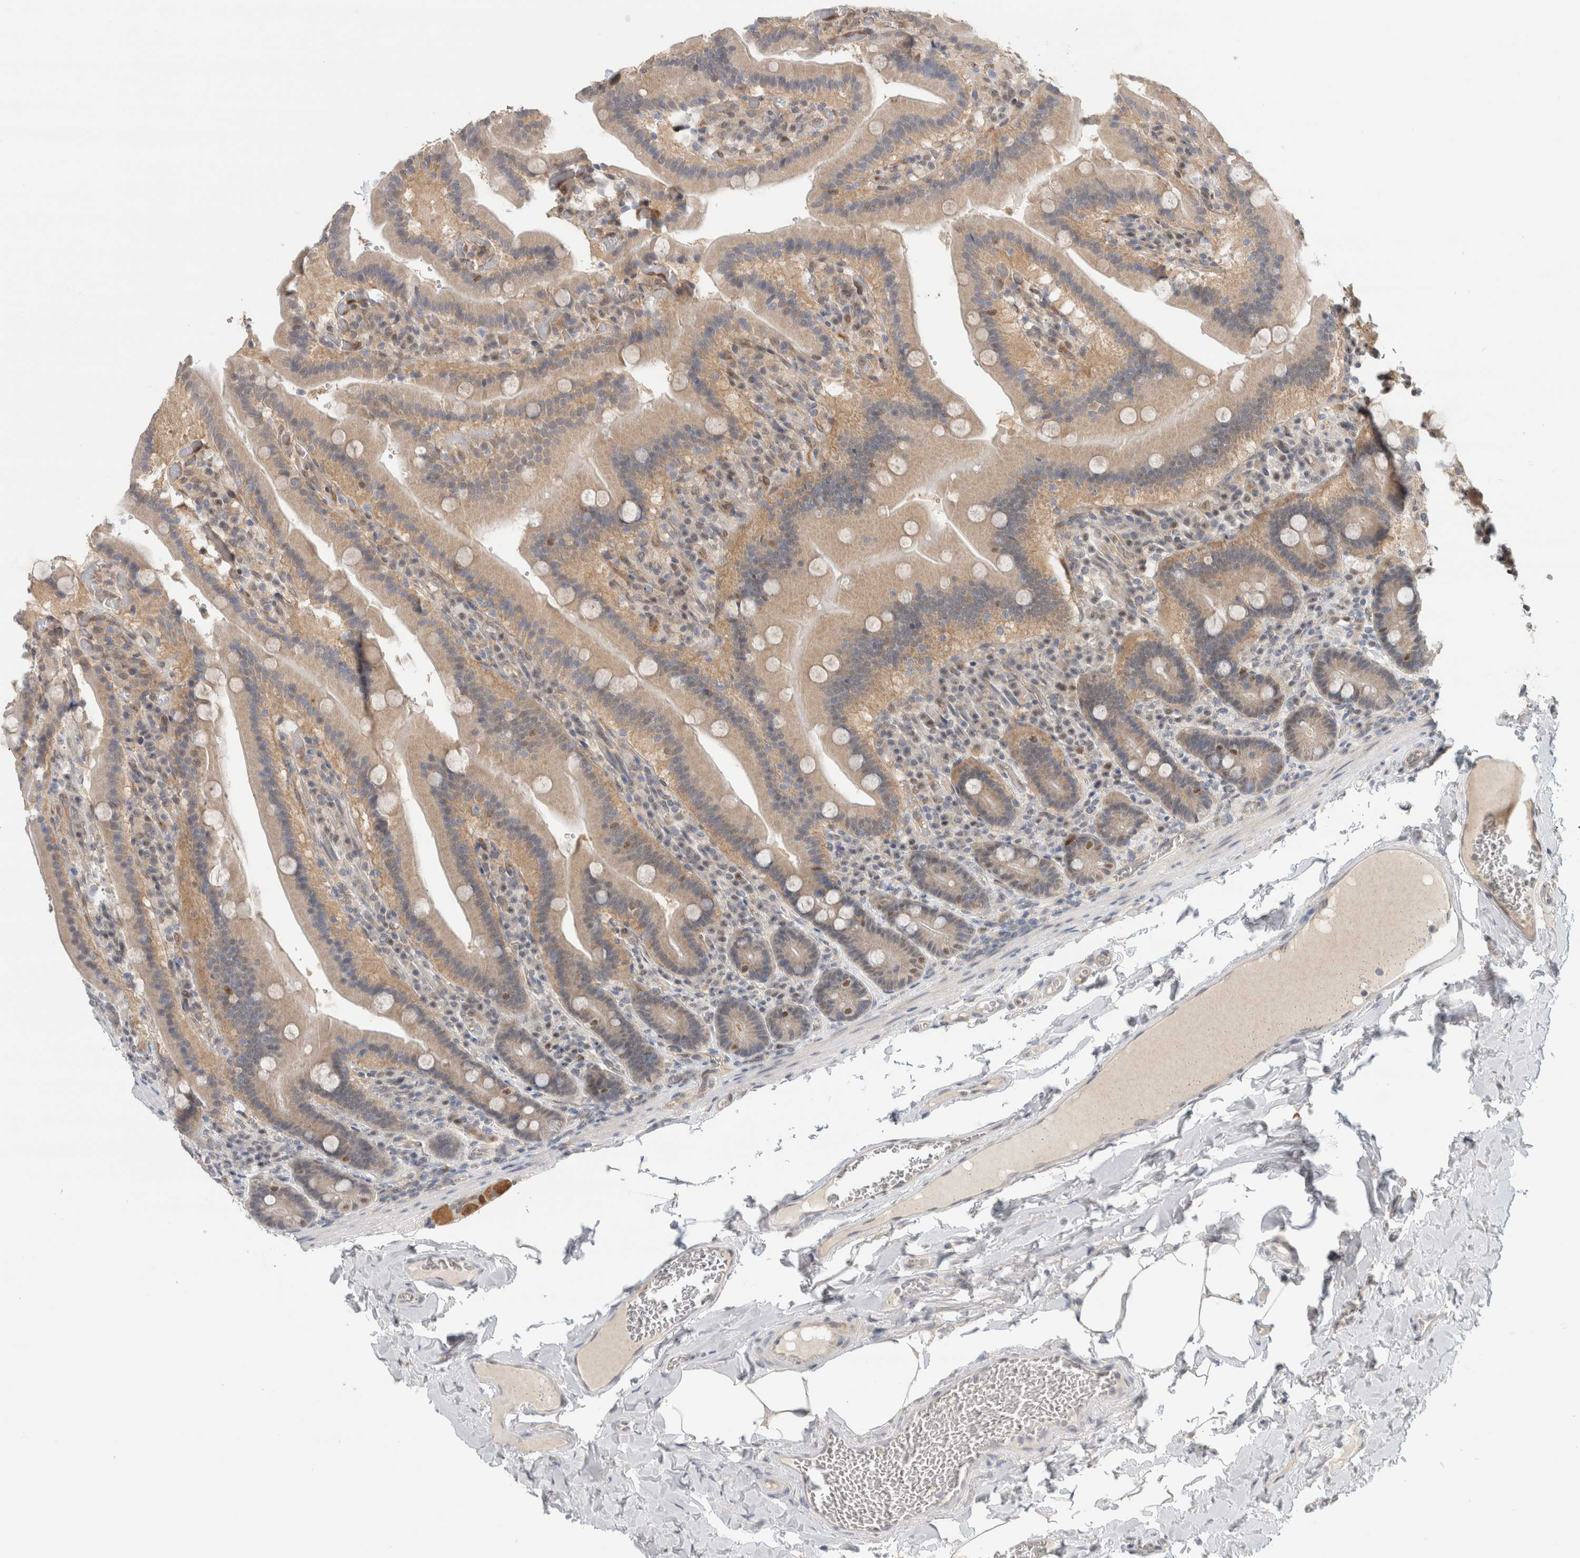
{"staining": {"intensity": "weak", "quantity": ">75%", "location": "cytoplasmic/membranous,nuclear"}, "tissue": "duodenum", "cell_type": "Glandular cells", "image_type": "normal", "snomed": [{"axis": "morphology", "description": "Normal tissue, NOS"}, {"axis": "topography", "description": "Duodenum"}], "caption": "Immunohistochemical staining of benign duodenum shows weak cytoplasmic/membranous,nuclear protein positivity in approximately >75% of glandular cells.", "gene": "EIF4G3", "patient": {"sex": "female", "age": 62}}